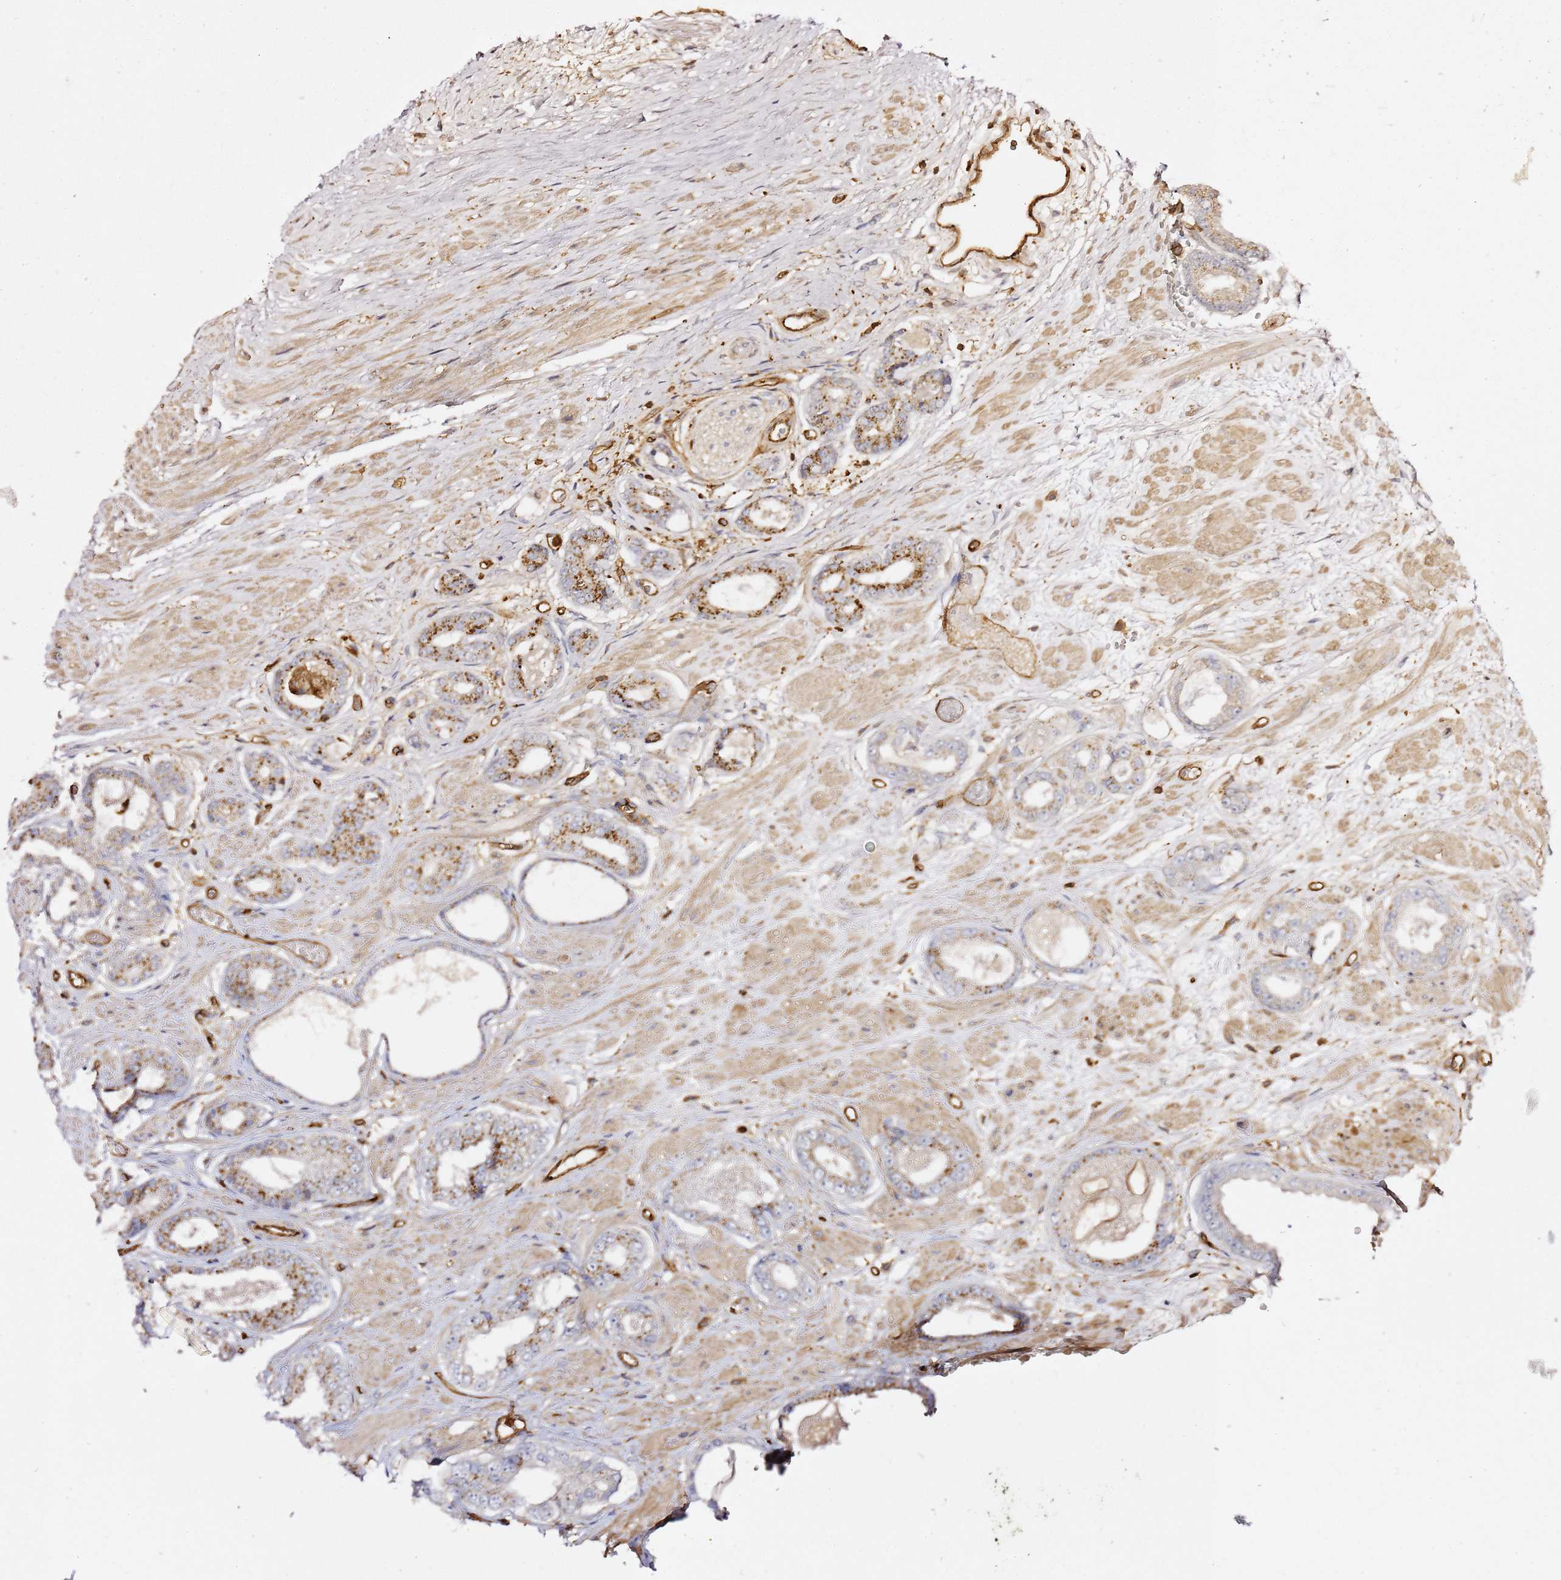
{"staining": {"intensity": "moderate", "quantity": "25%-75%", "location": "cytoplasmic/membranous"}, "tissue": "prostate cancer", "cell_type": "Tumor cells", "image_type": "cancer", "snomed": [{"axis": "morphology", "description": "Adenocarcinoma, Low grade"}, {"axis": "topography", "description": "Prostate"}], "caption": "A brown stain highlights moderate cytoplasmic/membranous staining of a protein in prostate low-grade adenocarcinoma tumor cells.", "gene": "ZBTB8OS", "patient": {"sex": "male", "age": 64}}